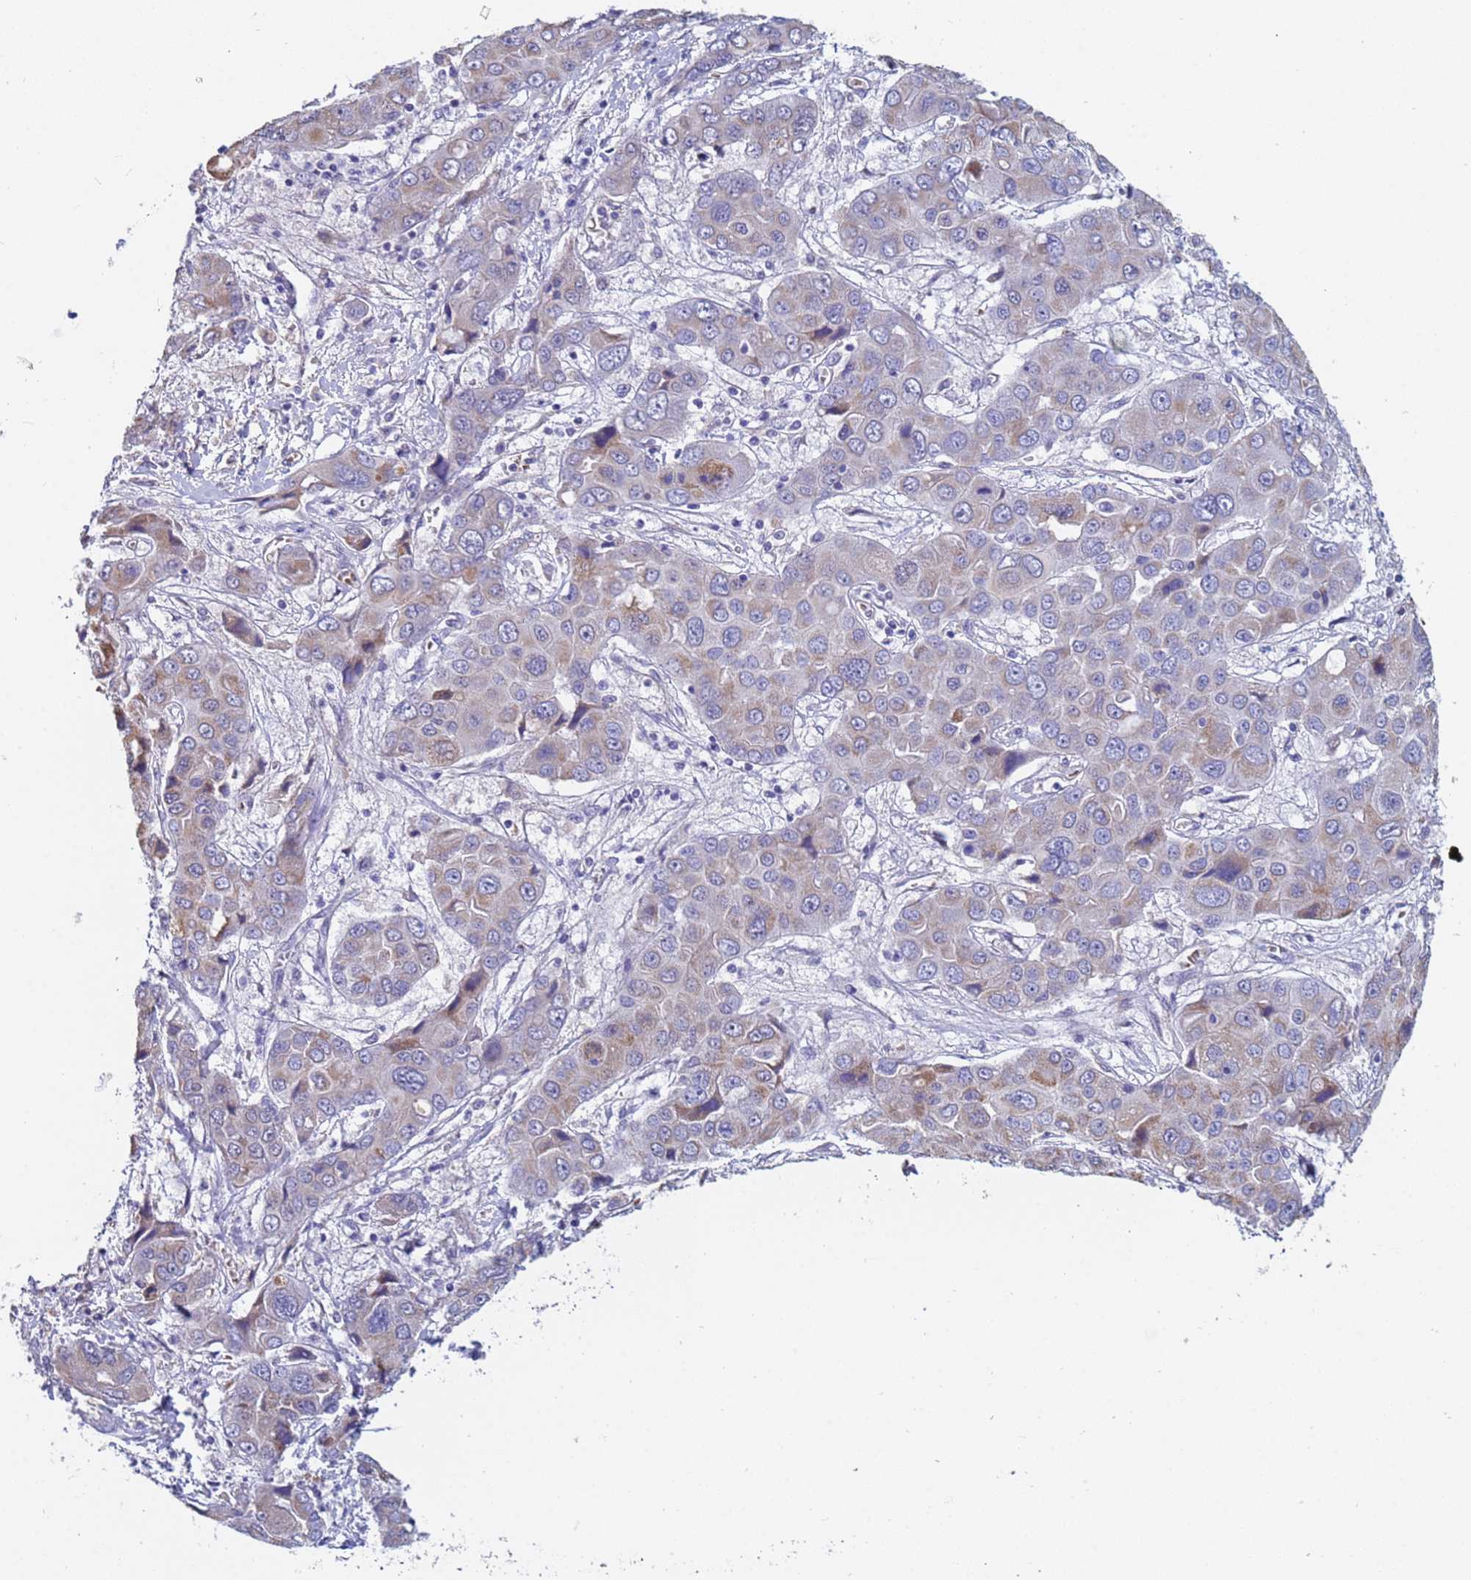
{"staining": {"intensity": "moderate", "quantity": "<25%", "location": "cytoplasmic/membranous"}, "tissue": "liver cancer", "cell_type": "Tumor cells", "image_type": "cancer", "snomed": [{"axis": "morphology", "description": "Cholangiocarcinoma"}, {"axis": "topography", "description": "Liver"}], "caption": "An image showing moderate cytoplasmic/membranous staining in about <25% of tumor cells in liver cancer, as visualized by brown immunohistochemical staining.", "gene": "IHO1", "patient": {"sex": "male", "age": 67}}